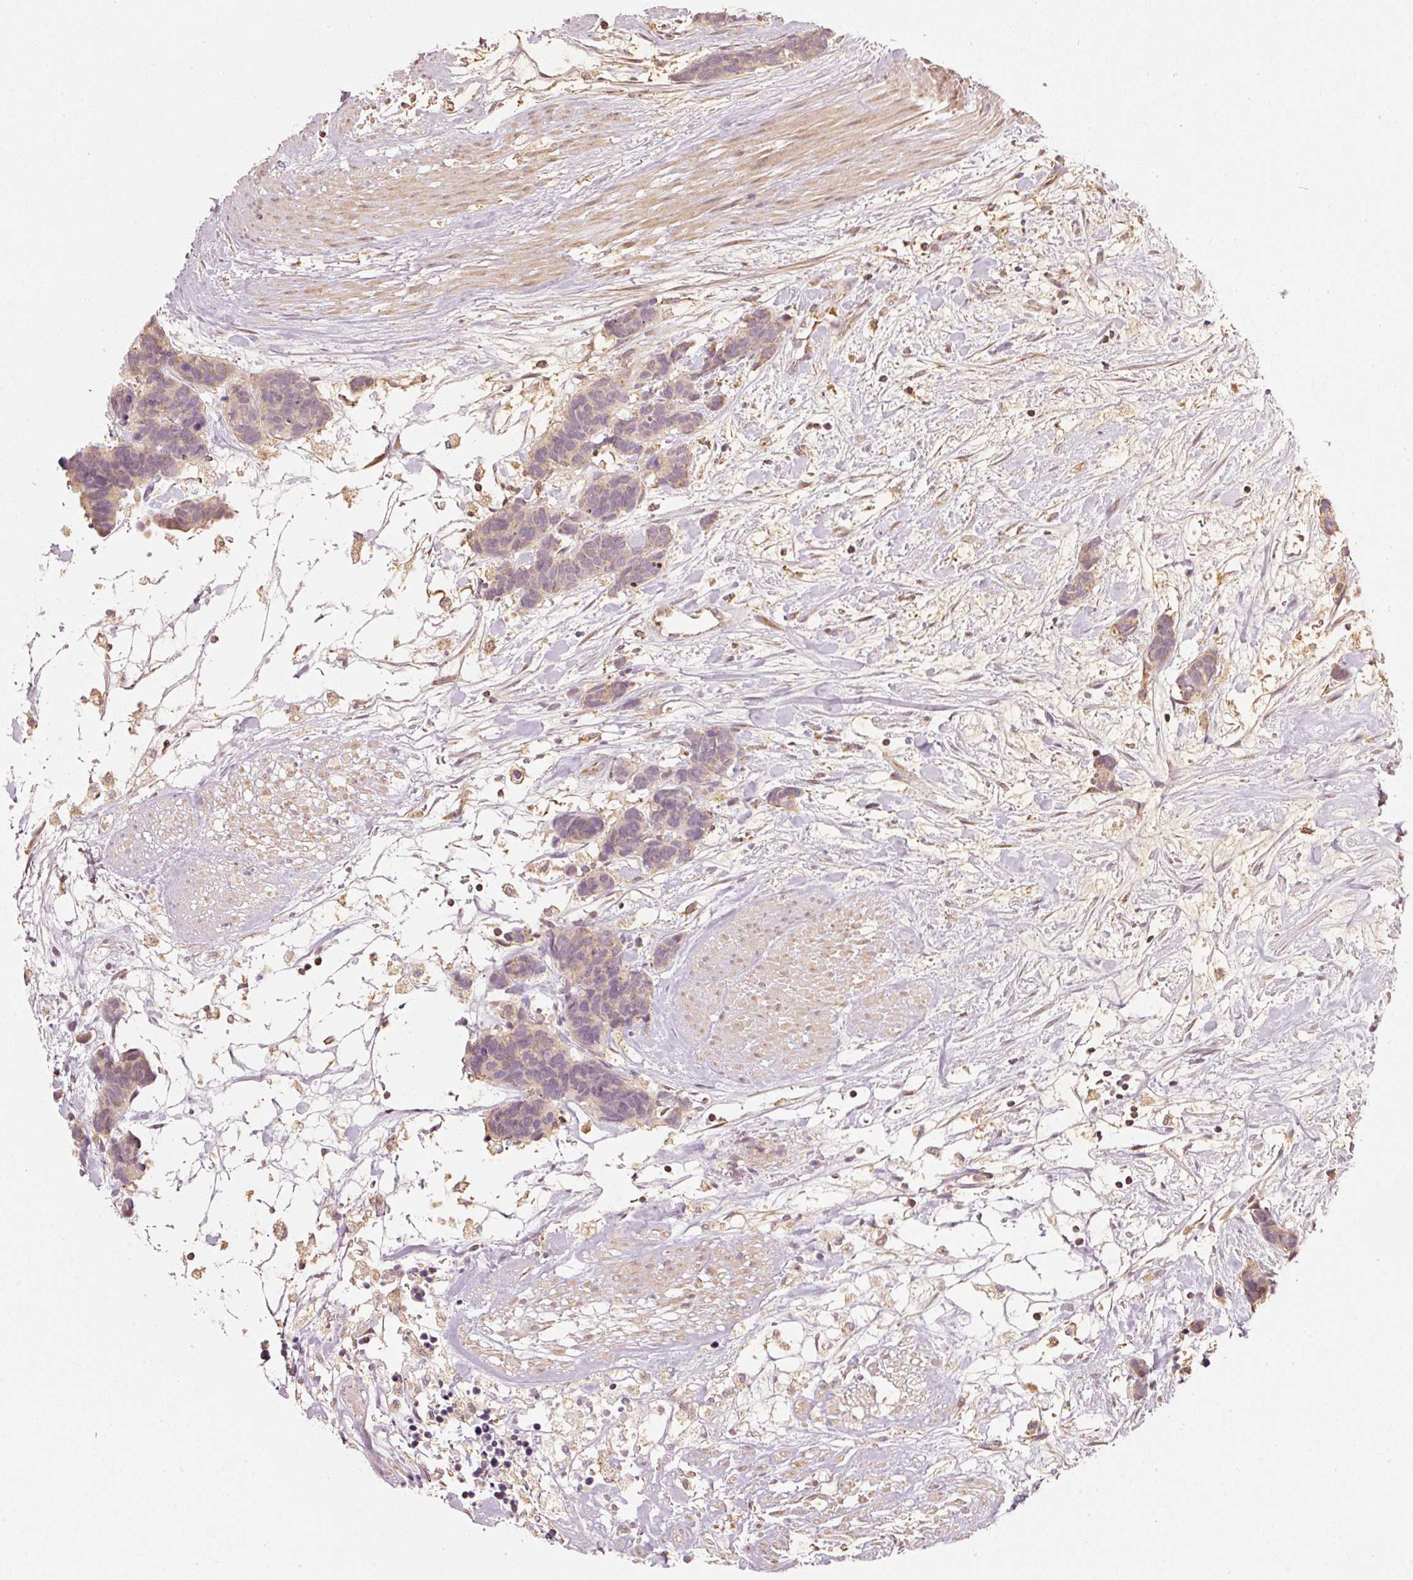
{"staining": {"intensity": "weak", "quantity": "<25%", "location": "cytoplasmic/membranous"}, "tissue": "carcinoid", "cell_type": "Tumor cells", "image_type": "cancer", "snomed": [{"axis": "morphology", "description": "Carcinoma, NOS"}, {"axis": "morphology", "description": "Carcinoid, malignant, NOS"}, {"axis": "topography", "description": "Urinary bladder"}], "caption": "IHC of human carcinoma exhibits no staining in tumor cells.", "gene": "RAB35", "patient": {"sex": "male", "age": 57}}